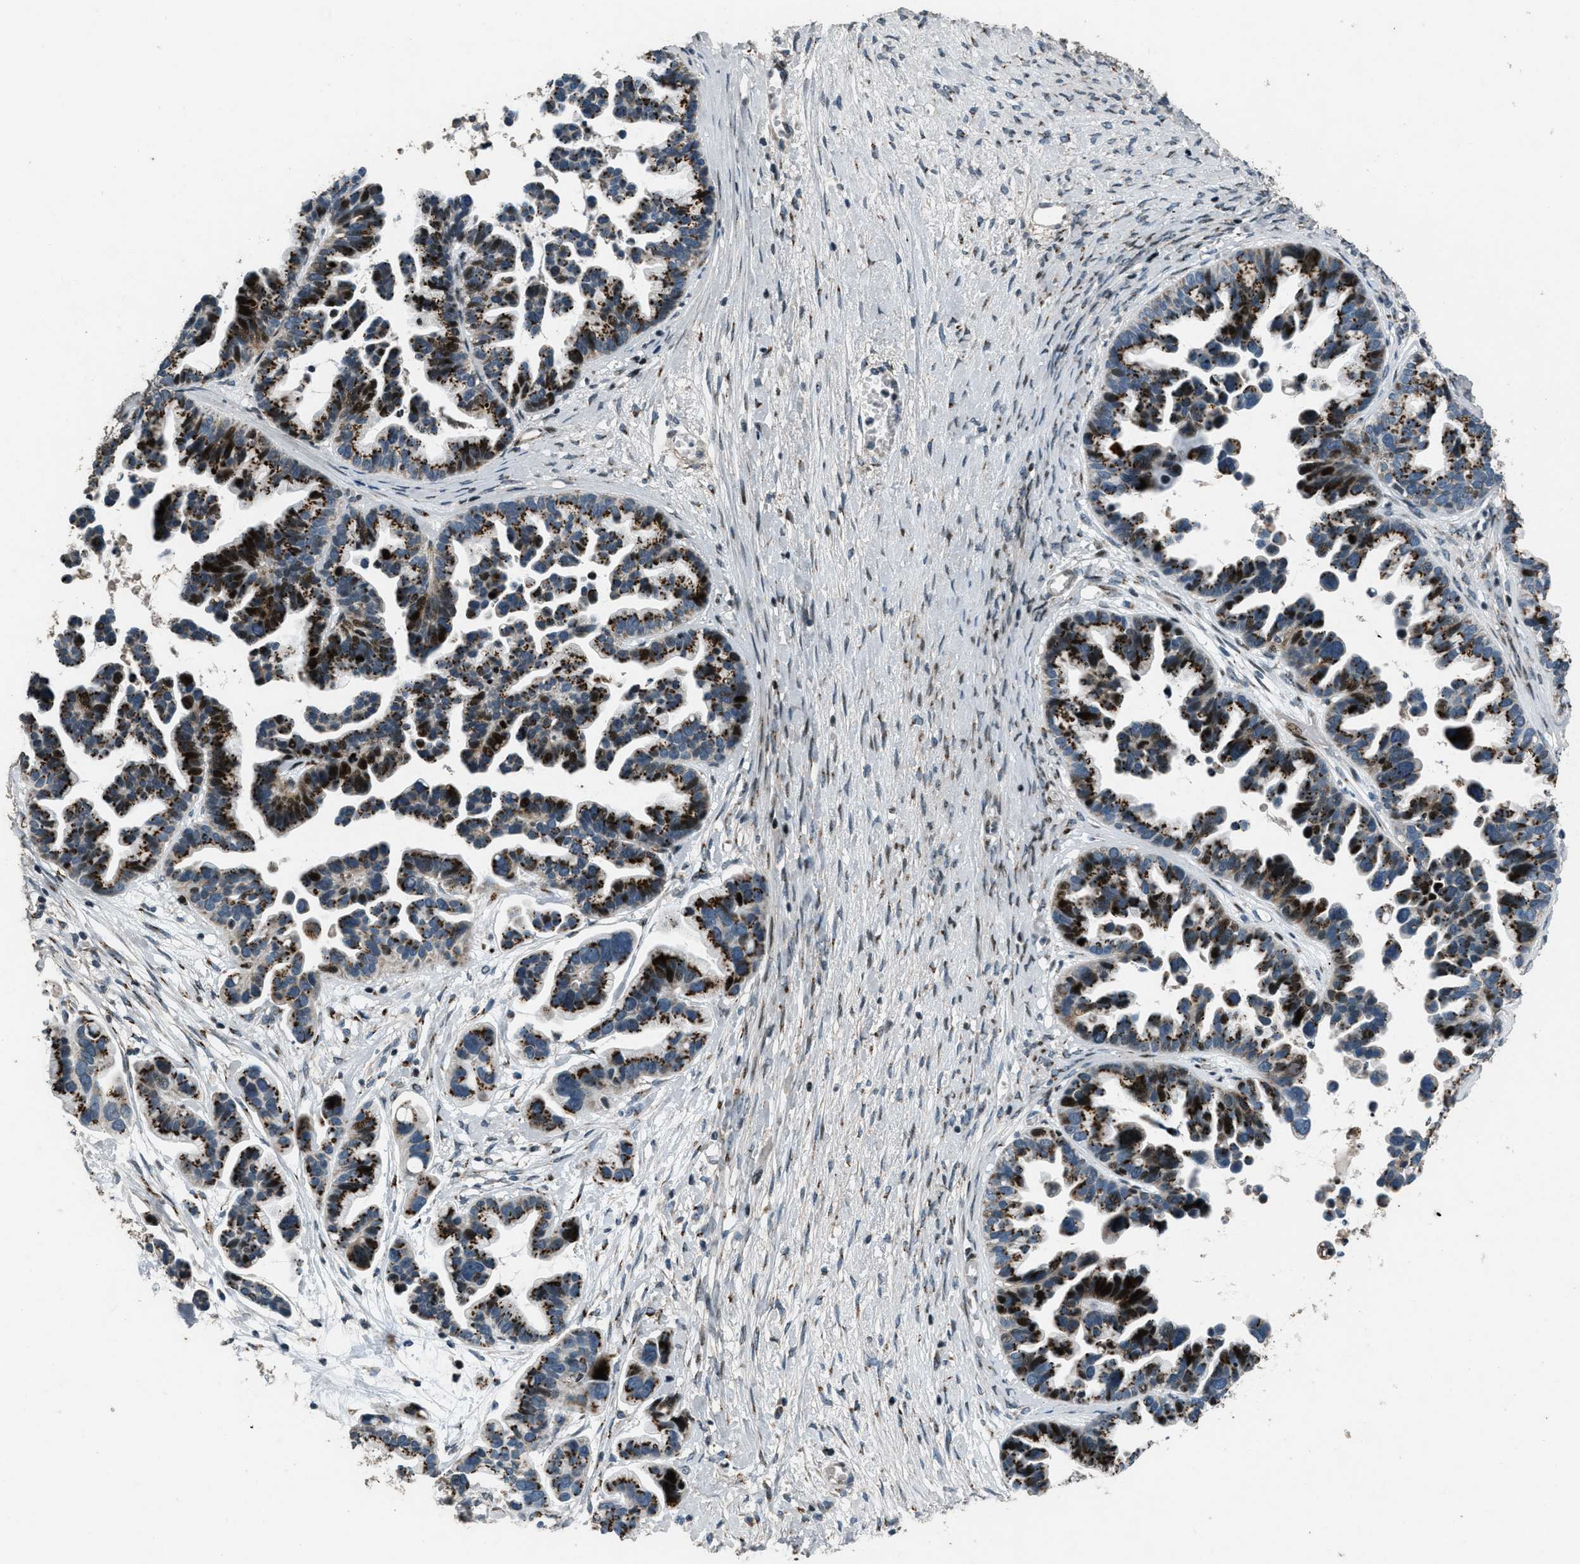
{"staining": {"intensity": "strong", "quantity": ">75%", "location": "cytoplasmic/membranous"}, "tissue": "ovarian cancer", "cell_type": "Tumor cells", "image_type": "cancer", "snomed": [{"axis": "morphology", "description": "Cystadenocarcinoma, serous, NOS"}, {"axis": "topography", "description": "Ovary"}], "caption": "A brown stain labels strong cytoplasmic/membranous expression of a protein in serous cystadenocarcinoma (ovarian) tumor cells. (DAB = brown stain, brightfield microscopy at high magnification).", "gene": "GPC6", "patient": {"sex": "female", "age": 56}}